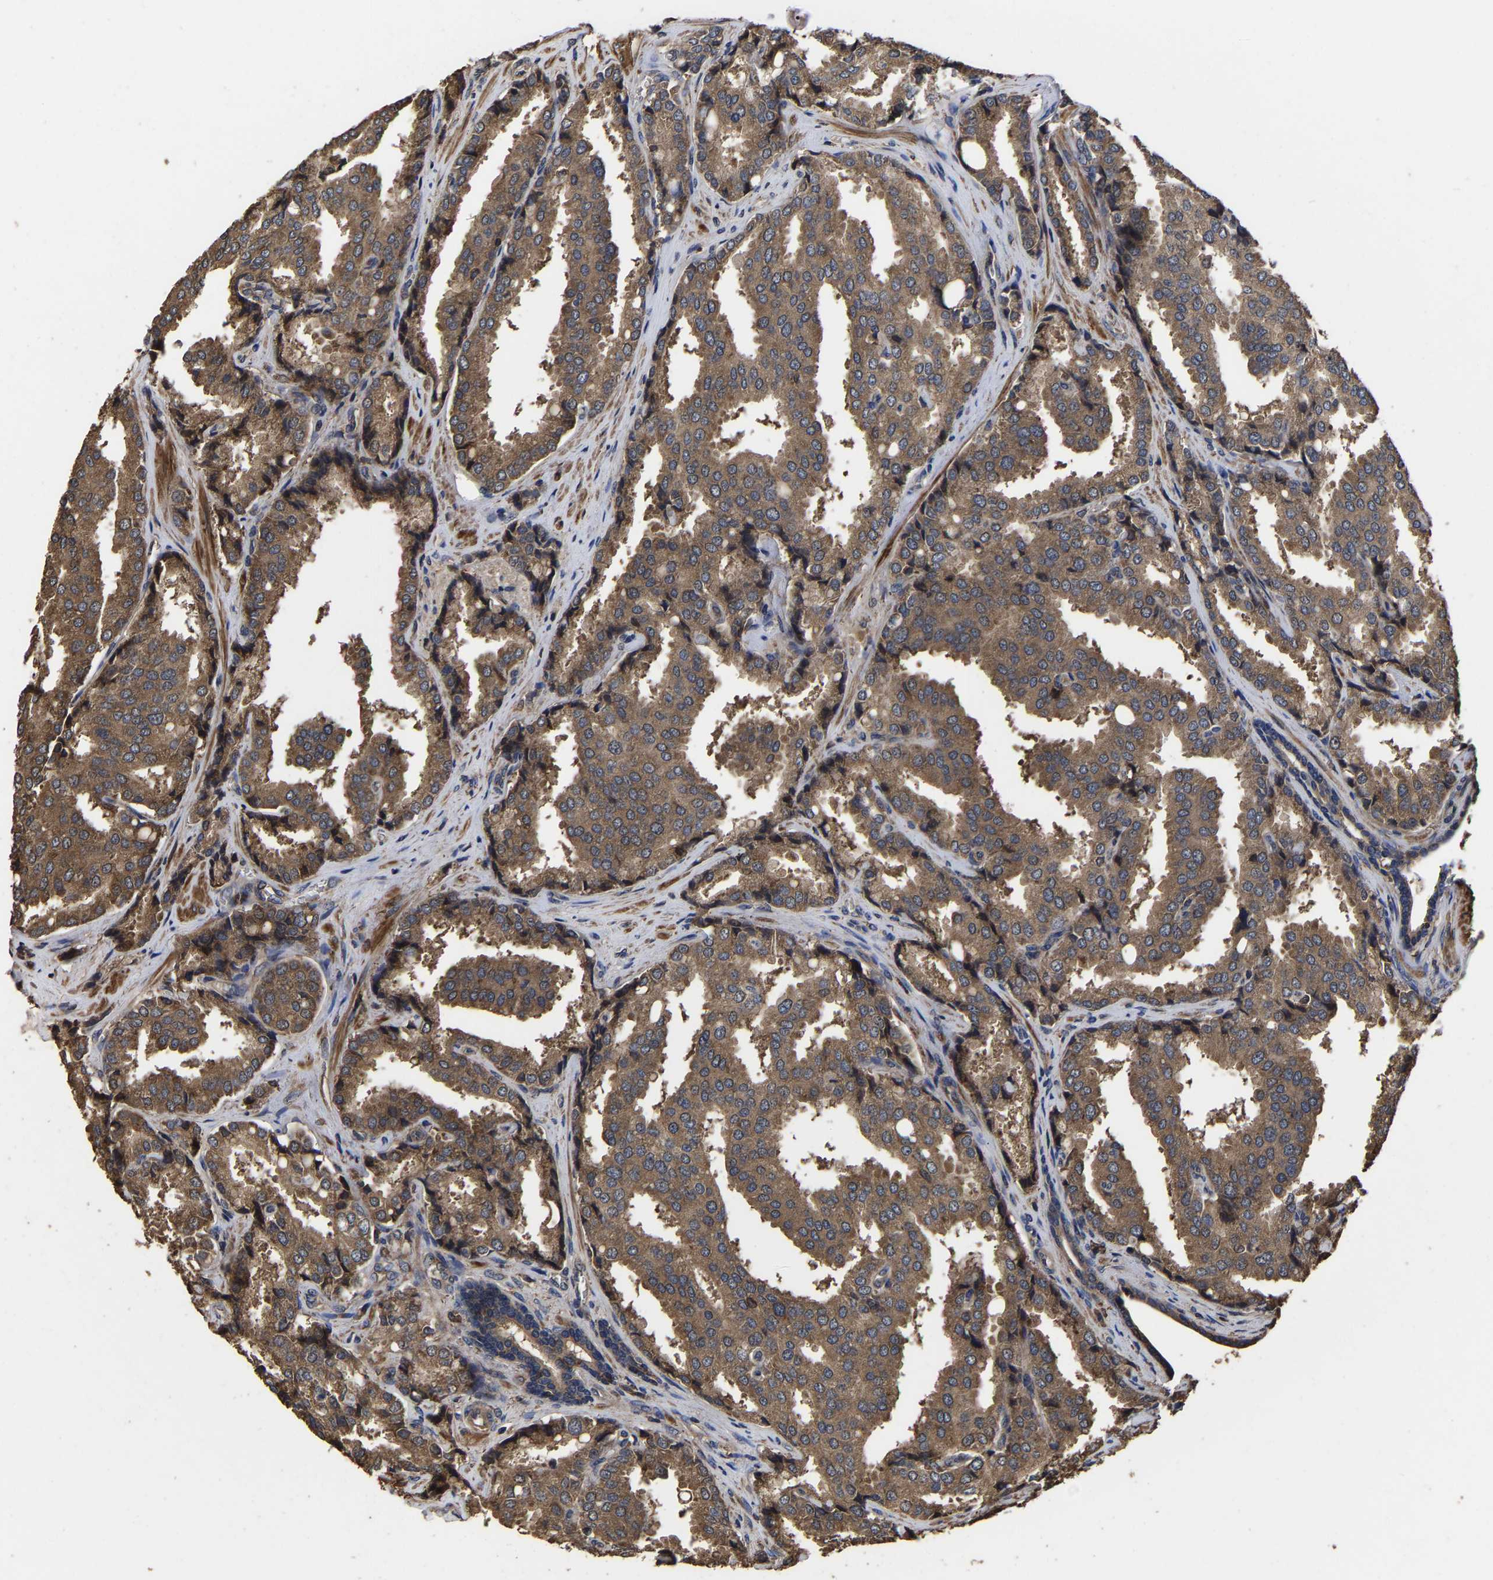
{"staining": {"intensity": "moderate", "quantity": ">75%", "location": "cytoplasmic/membranous"}, "tissue": "prostate cancer", "cell_type": "Tumor cells", "image_type": "cancer", "snomed": [{"axis": "morphology", "description": "Adenocarcinoma, High grade"}, {"axis": "topography", "description": "Prostate"}], "caption": "Prostate high-grade adenocarcinoma stained with immunohistochemistry (IHC) reveals moderate cytoplasmic/membranous expression in about >75% of tumor cells.", "gene": "ITCH", "patient": {"sex": "male", "age": 50}}